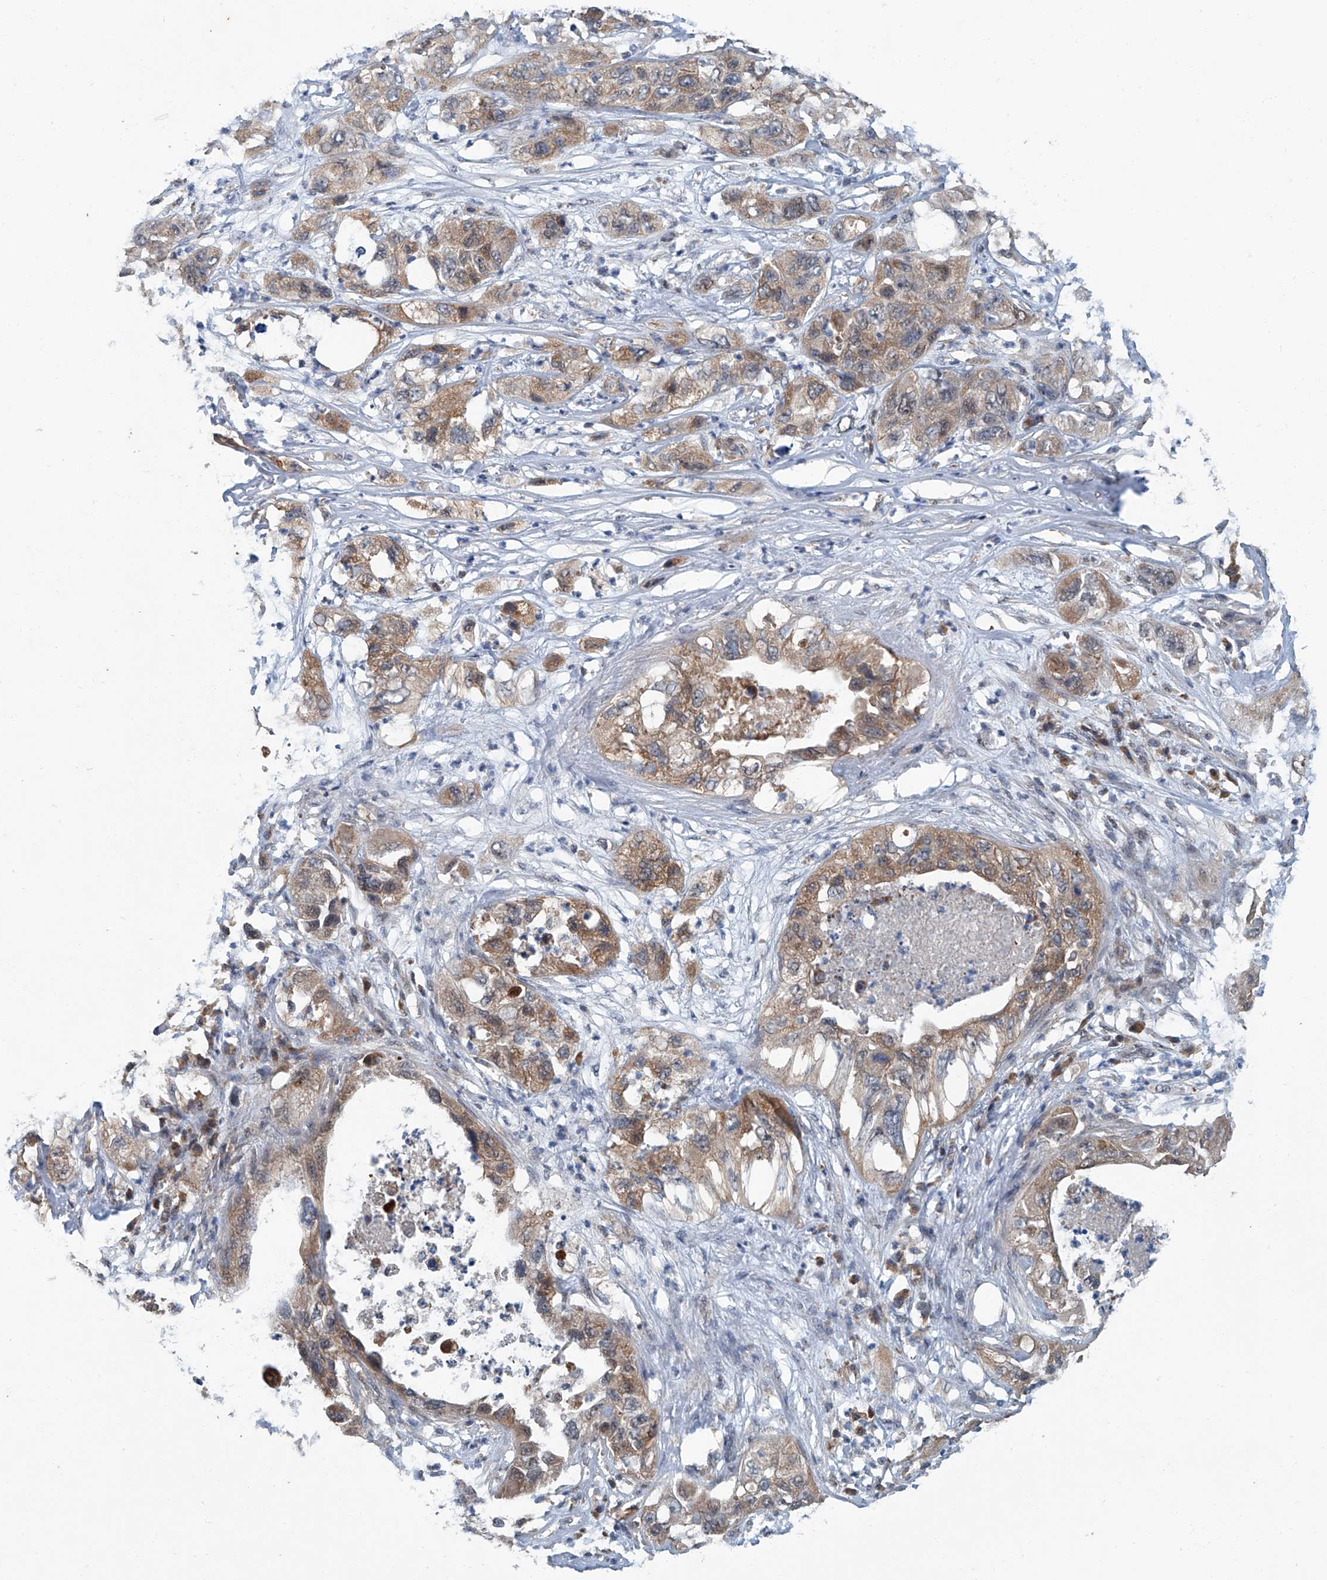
{"staining": {"intensity": "moderate", "quantity": ">75%", "location": "cytoplasmic/membranous"}, "tissue": "pancreatic cancer", "cell_type": "Tumor cells", "image_type": "cancer", "snomed": [{"axis": "morphology", "description": "Adenocarcinoma, NOS"}, {"axis": "topography", "description": "Pancreas"}], "caption": "DAB immunohistochemical staining of human adenocarcinoma (pancreatic) reveals moderate cytoplasmic/membranous protein expression in about >75% of tumor cells.", "gene": "CLK1", "patient": {"sex": "female", "age": 78}}